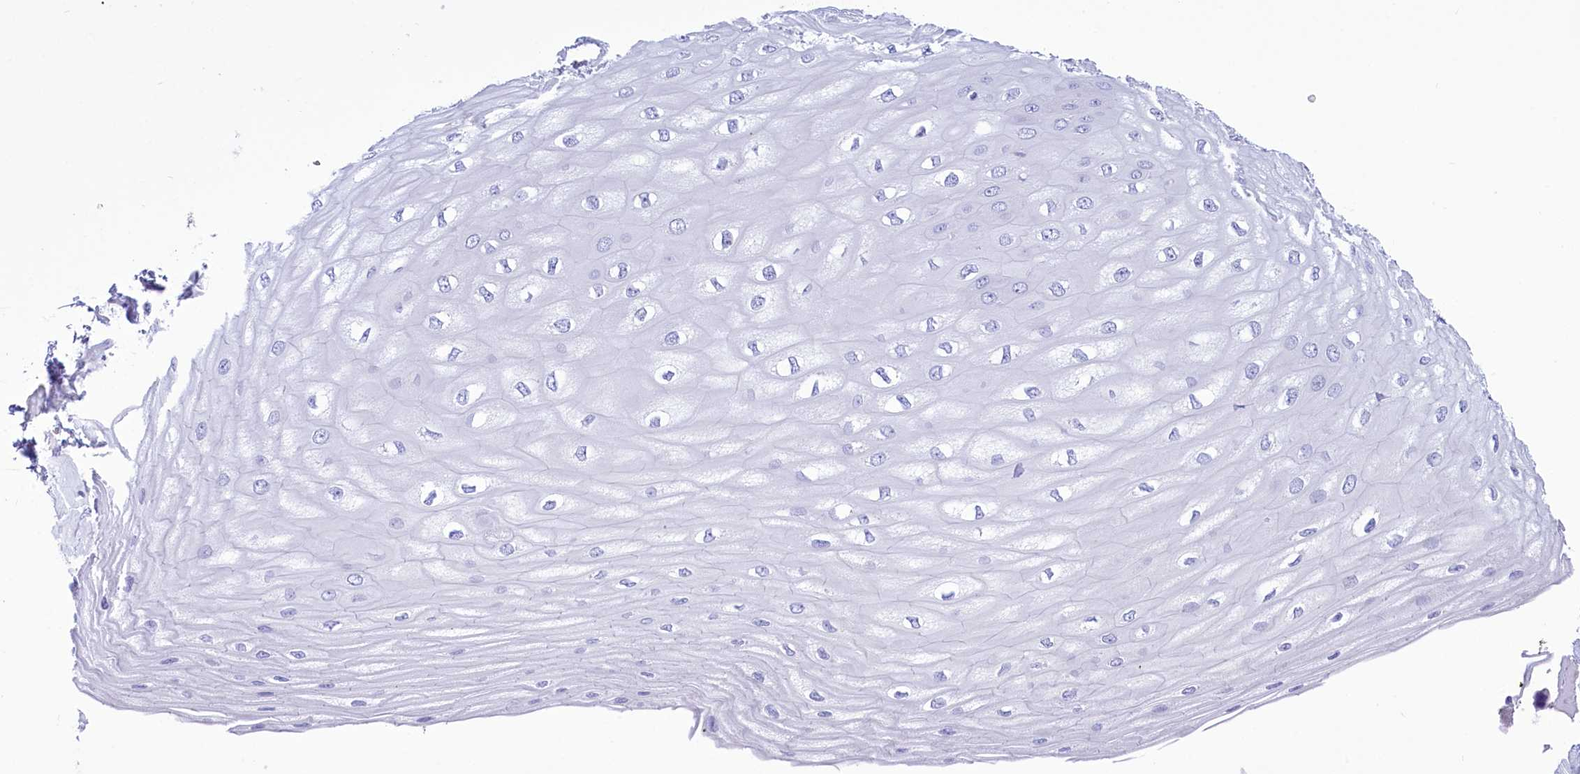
{"staining": {"intensity": "negative", "quantity": "none", "location": "none"}, "tissue": "esophagus", "cell_type": "Squamous epithelial cells", "image_type": "normal", "snomed": [{"axis": "morphology", "description": "Normal tissue, NOS"}, {"axis": "topography", "description": "Esophagus"}], "caption": "A high-resolution image shows IHC staining of normal esophagus, which exhibits no significant positivity in squamous epithelial cells.", "gene": "TTC36", "patient": {"sex": "male", "age": 60}}